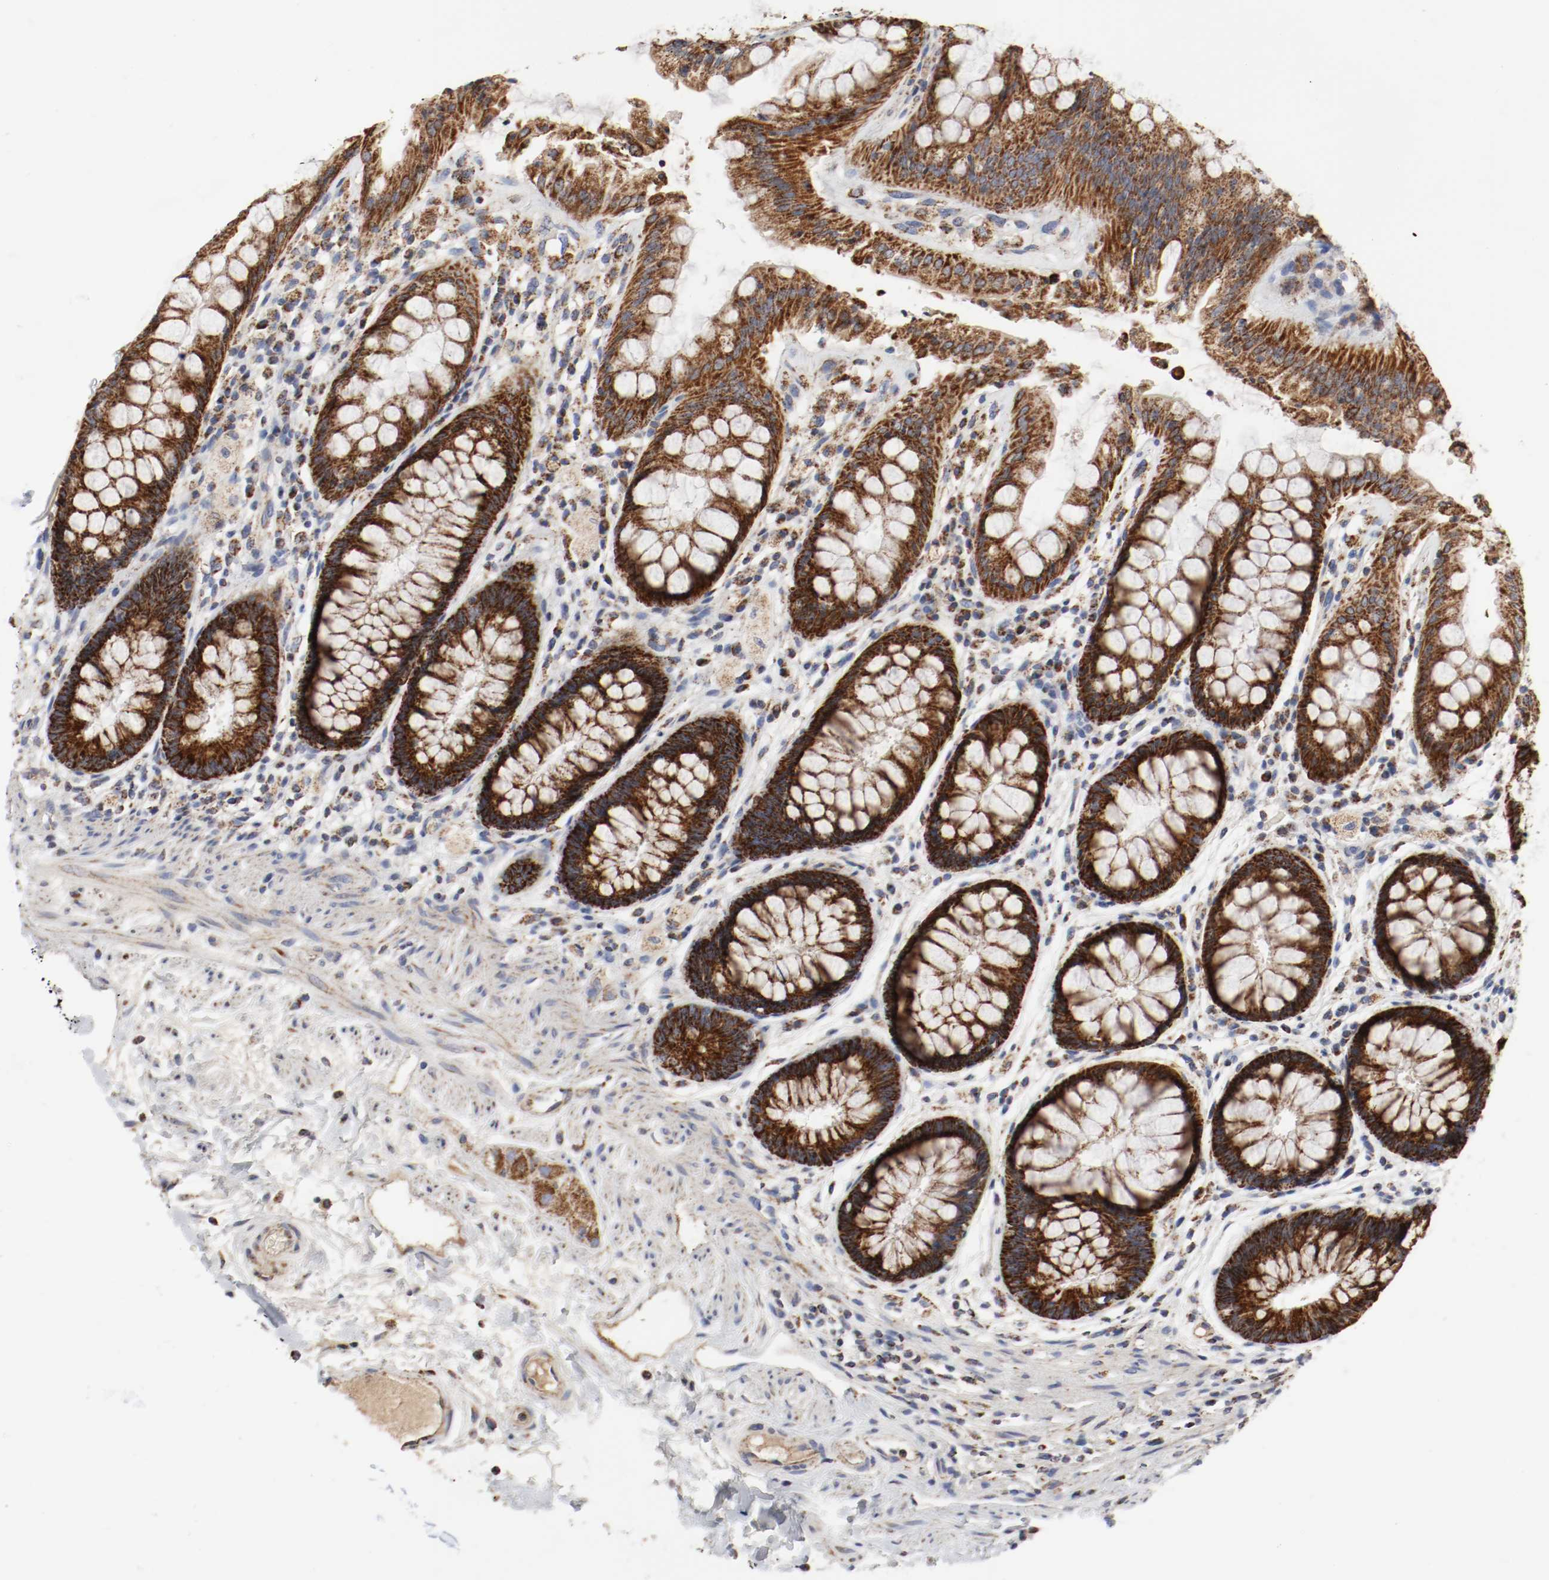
{"staining": {"intensity": "strong", "quantity": ">75%", "location": "cytoplasmic/membranous"}, "tissue": "rectum", "cell_type": "Glandular cells", "image_type": "normal", "snomed": [{"axis": "morphology", "description": "Normal tissue, NOS"}, {"axis": "topography", "description": "Rectum"}], "caption": "About >75% of glandular cells in normal rectum exhibit strong cytoplasmic/membranous protein positivity as visualized by brown immunohistochemical staining.", "gene": "AFG3L2", "patient": {"sex": "female", "age": 46}}